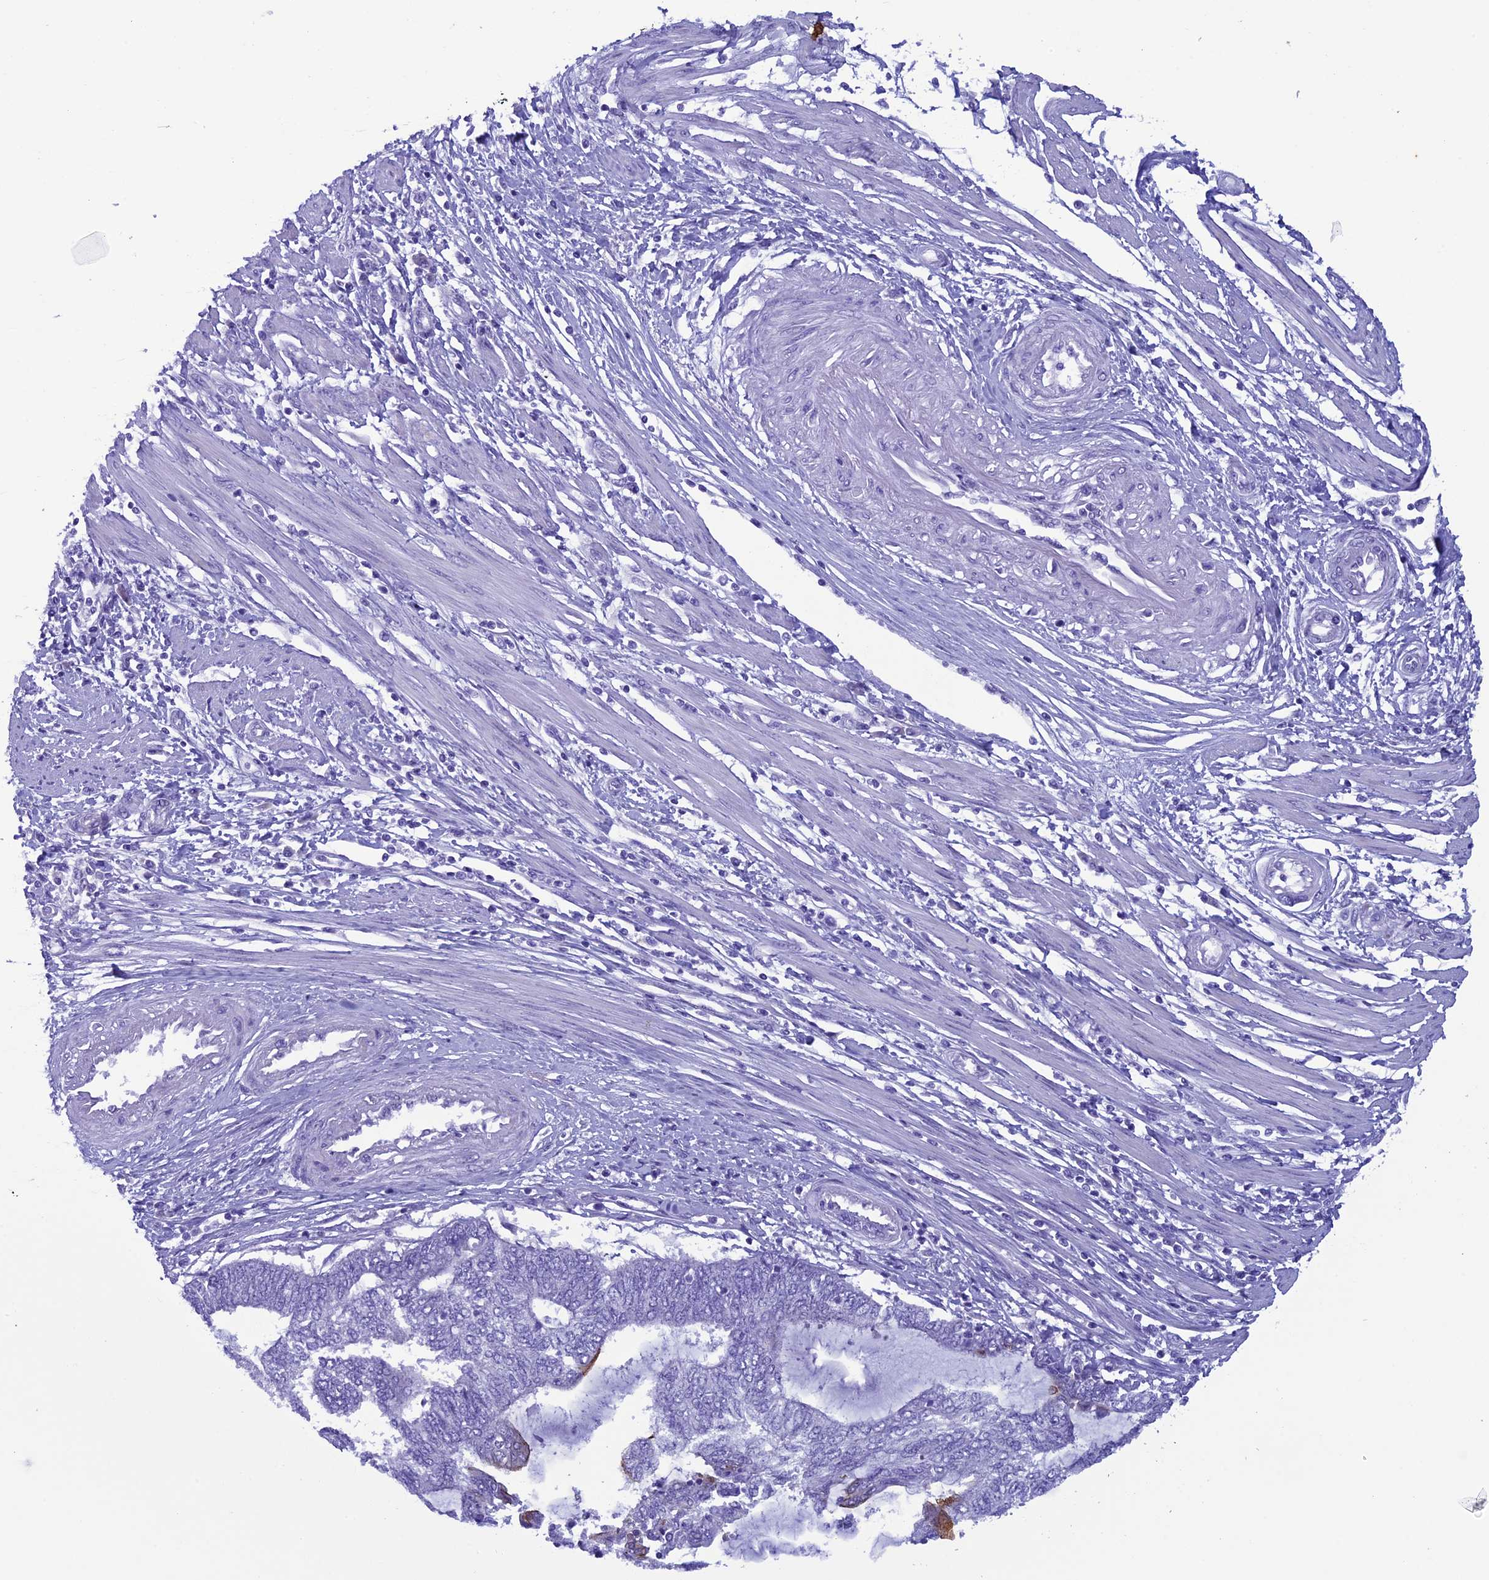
{"staining": {"intensity": "strong", "quantity": "<25%", "location": "cytoplasmic/membranous"}, "tissue": "endometrial cancer", "cell_type": "Tumor cells", "image_type": "cancer", "snomed": [{"axis": "morphology", "description": "Adenocarcinoma, NOS"}, {"axis": "topography", "description": "Uterus"}, {"axis": "topography", "description": "Endometrium"}], "caption": "The immunohistochemical stain labels strong cytoplasmic/membranous staining in tumor cells of endometrial adenocarcinoma tissue.", "gene": "SCEL", "patient": {"sex": "female", "age": 70}}